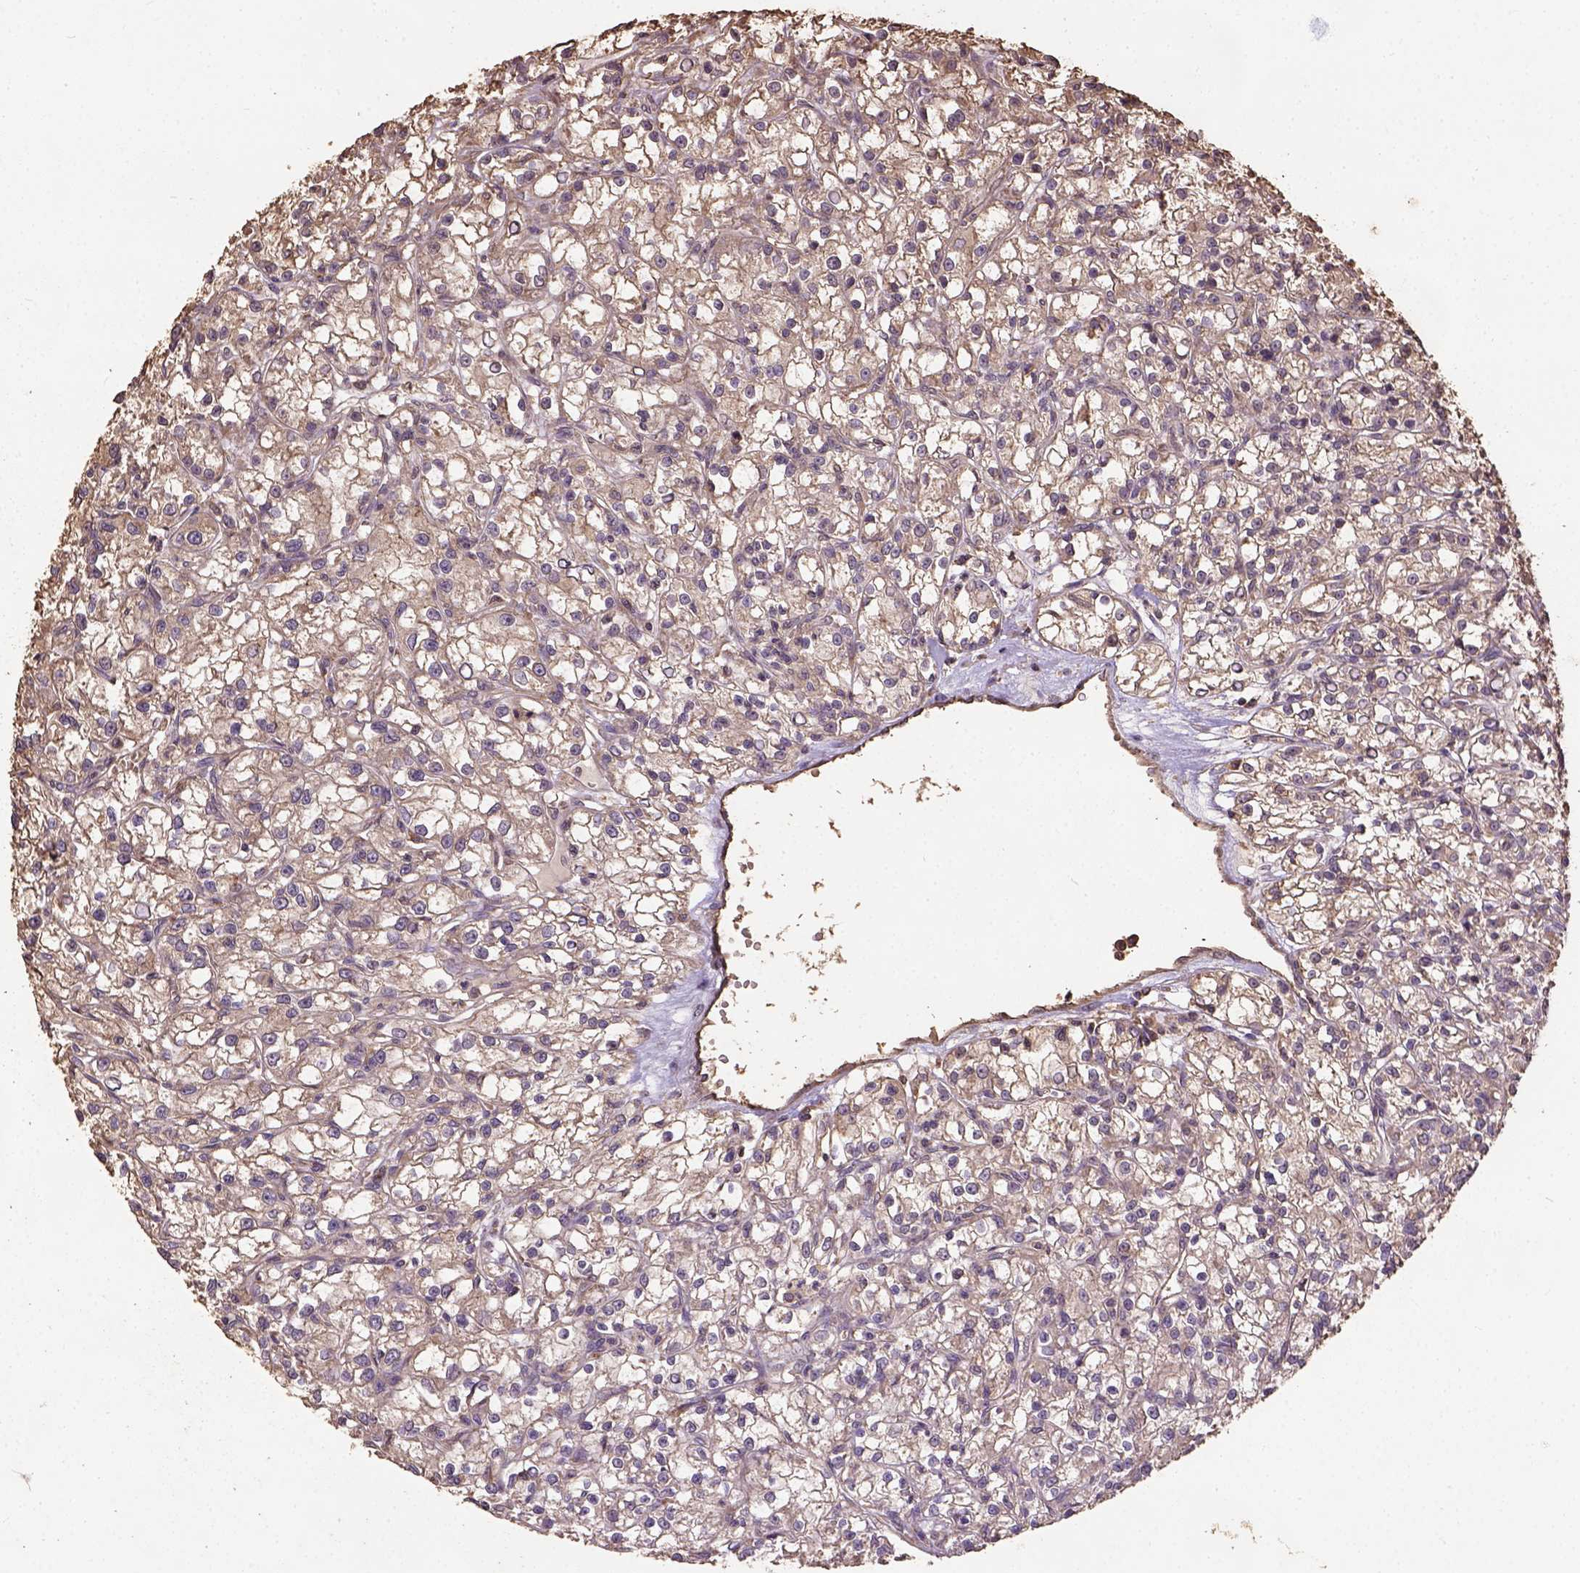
{"staining": {"intensity": "weak", "quantity": ">75%", "location": "cytoplasmic/membranous"}, "tissue": "renal cancer", "cell_type": "Tumor cells", "image_type": "cancer", "snomed": [{"axis": "morphology", "description": "Adenocarcinoma, NOS"}, {"axis": "topography", "description": "Kidney"}], "caption": "This photomicrograph demonstrates IHC staining of human renal cancer, with low weak cytoplasmic/membranous expression in about >75% of tumor cells.", "gene": "ATP1B3", "patient": {"sex": "female", "age": 59}}